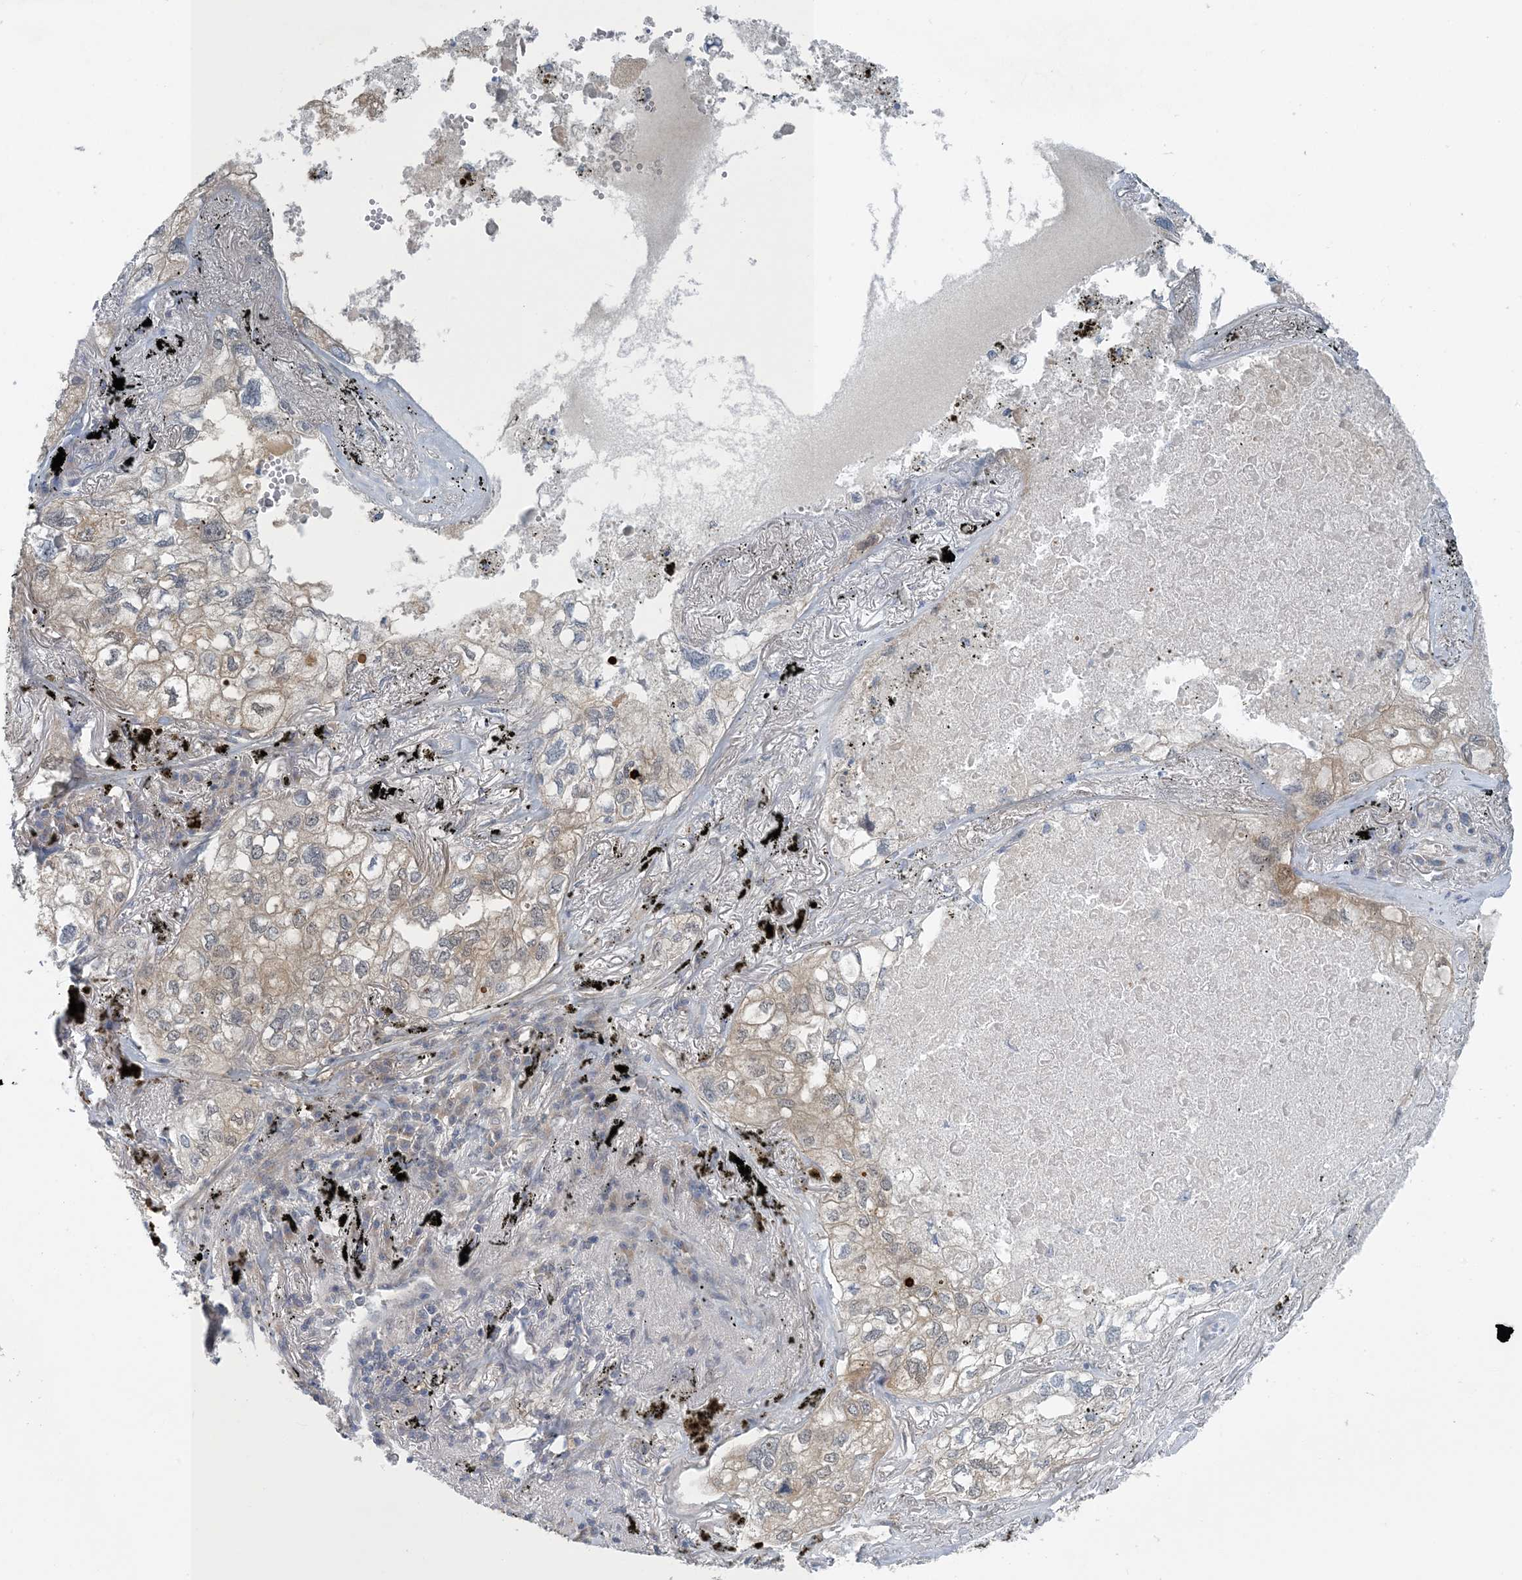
{"staining": {"intensity": "weak", "quantity": "25%-75%", "location": "cytoplasmic/membranous"}, "tissue": "lung cancer", "cell_type": "Tumor cells", "image_type": "cancer", "snomed": [{"axis": "morphology", "description": "Adenocarcinoma, NOS"}, {"axis": "topography", "description": "Lung"}], "caption": "Human adenocarcinoma (lung) stained with a protein marker shows weak staining in tumor cells.", "gene": "HIKESHI", "patient": {"sex": "male", "age": 65}}